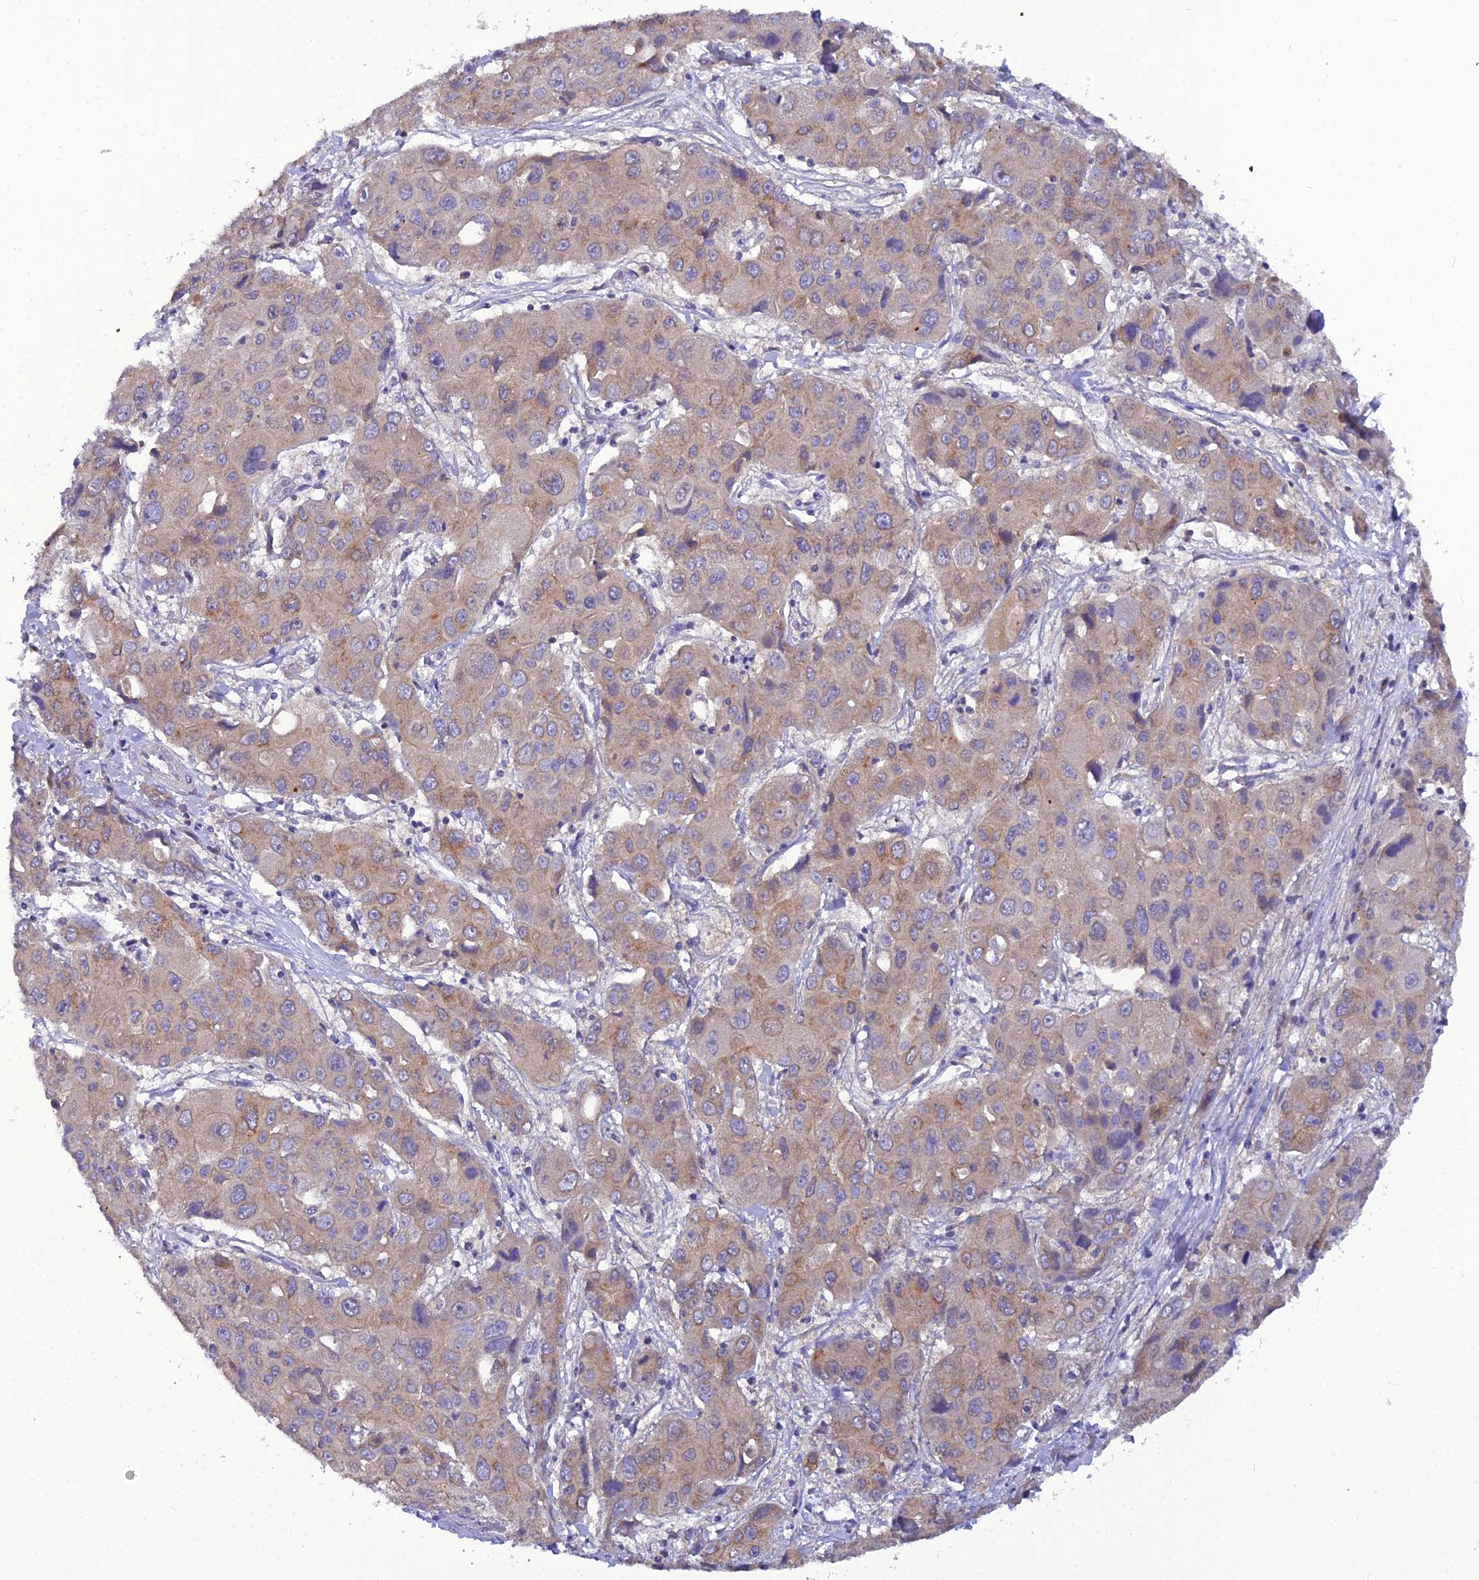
{"staining": {"intensity": "weak", "quantity": ">75%", "location": "cytoplasmic/membranous"}, "tissue": "liver cancer", "cell_type": "Tumor cells", "image_type": "cancer", "snomed": [{"axis": "morphology", "description": "Cholangiocarcinoma"}, {"axis": "topography", "description": "Liver"}], "caption": "Protein expression by IHC displays weak cytoplasmic/membranous expression in approximately >75% of tumor cells in liver cholangiocarcinoma. (DAB IHC with brightfield microscopy, high magnification).", "gene": "GOLPH3", "patient": {"sex": "male", "age": 67}}